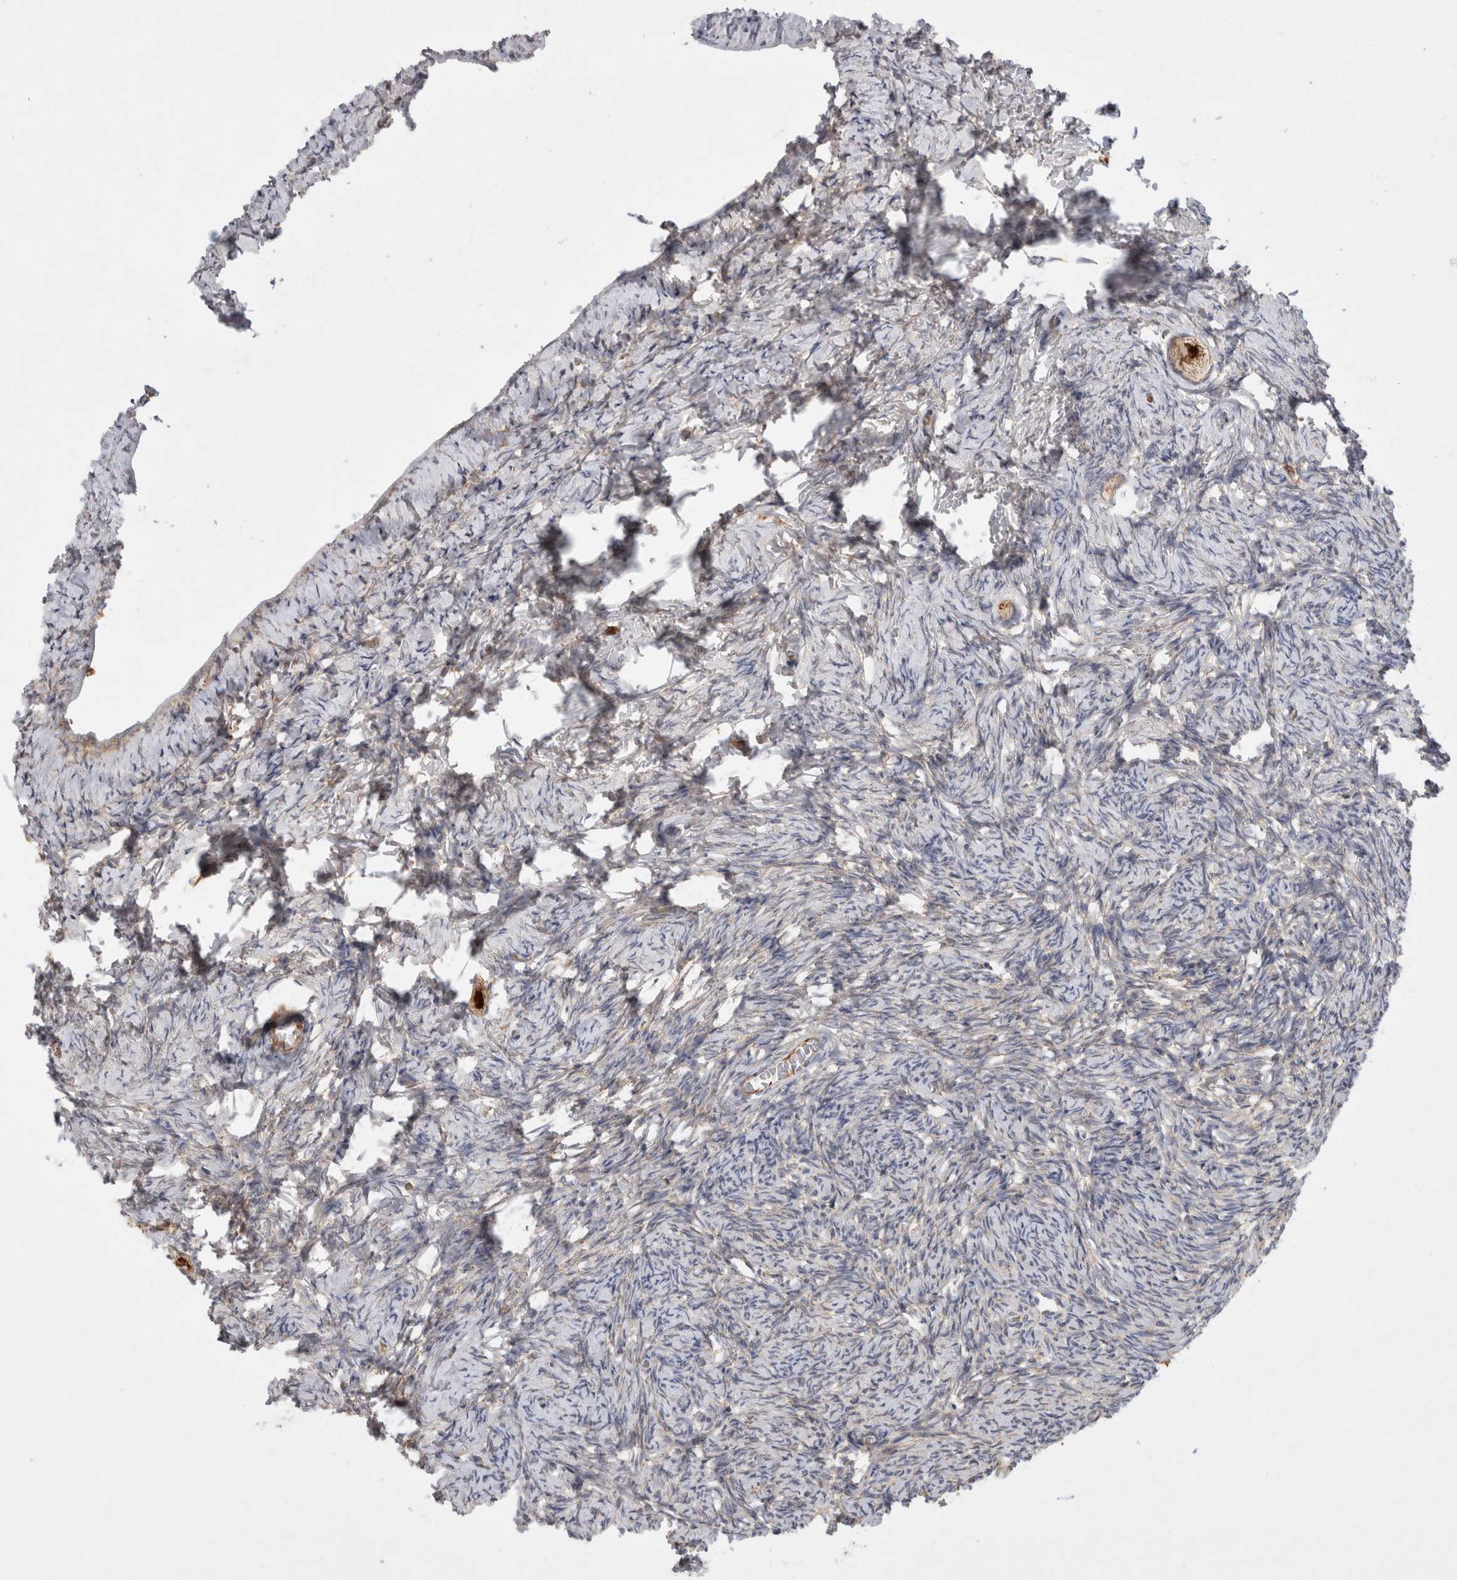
{"staining": {"intensity": "strong", "quantity": ">75%", "location": "cytoplasmic/membranous"}, "tissue": "ovary", "cell_type": "Follicle cells", "image_type": "normal", "snomed": [{"axis": "morphology", "description": "Normal tissue, NOS"}, {"axis": "topography", "description": "Ovary"}], "caption": "Protein staining displays strong cytoplasmic/membranous staining in approximately >75% of follicle cells in unremarkable ovary.", "gene": "MRPS28", "patient": {"sex": "female", "age": 27}}